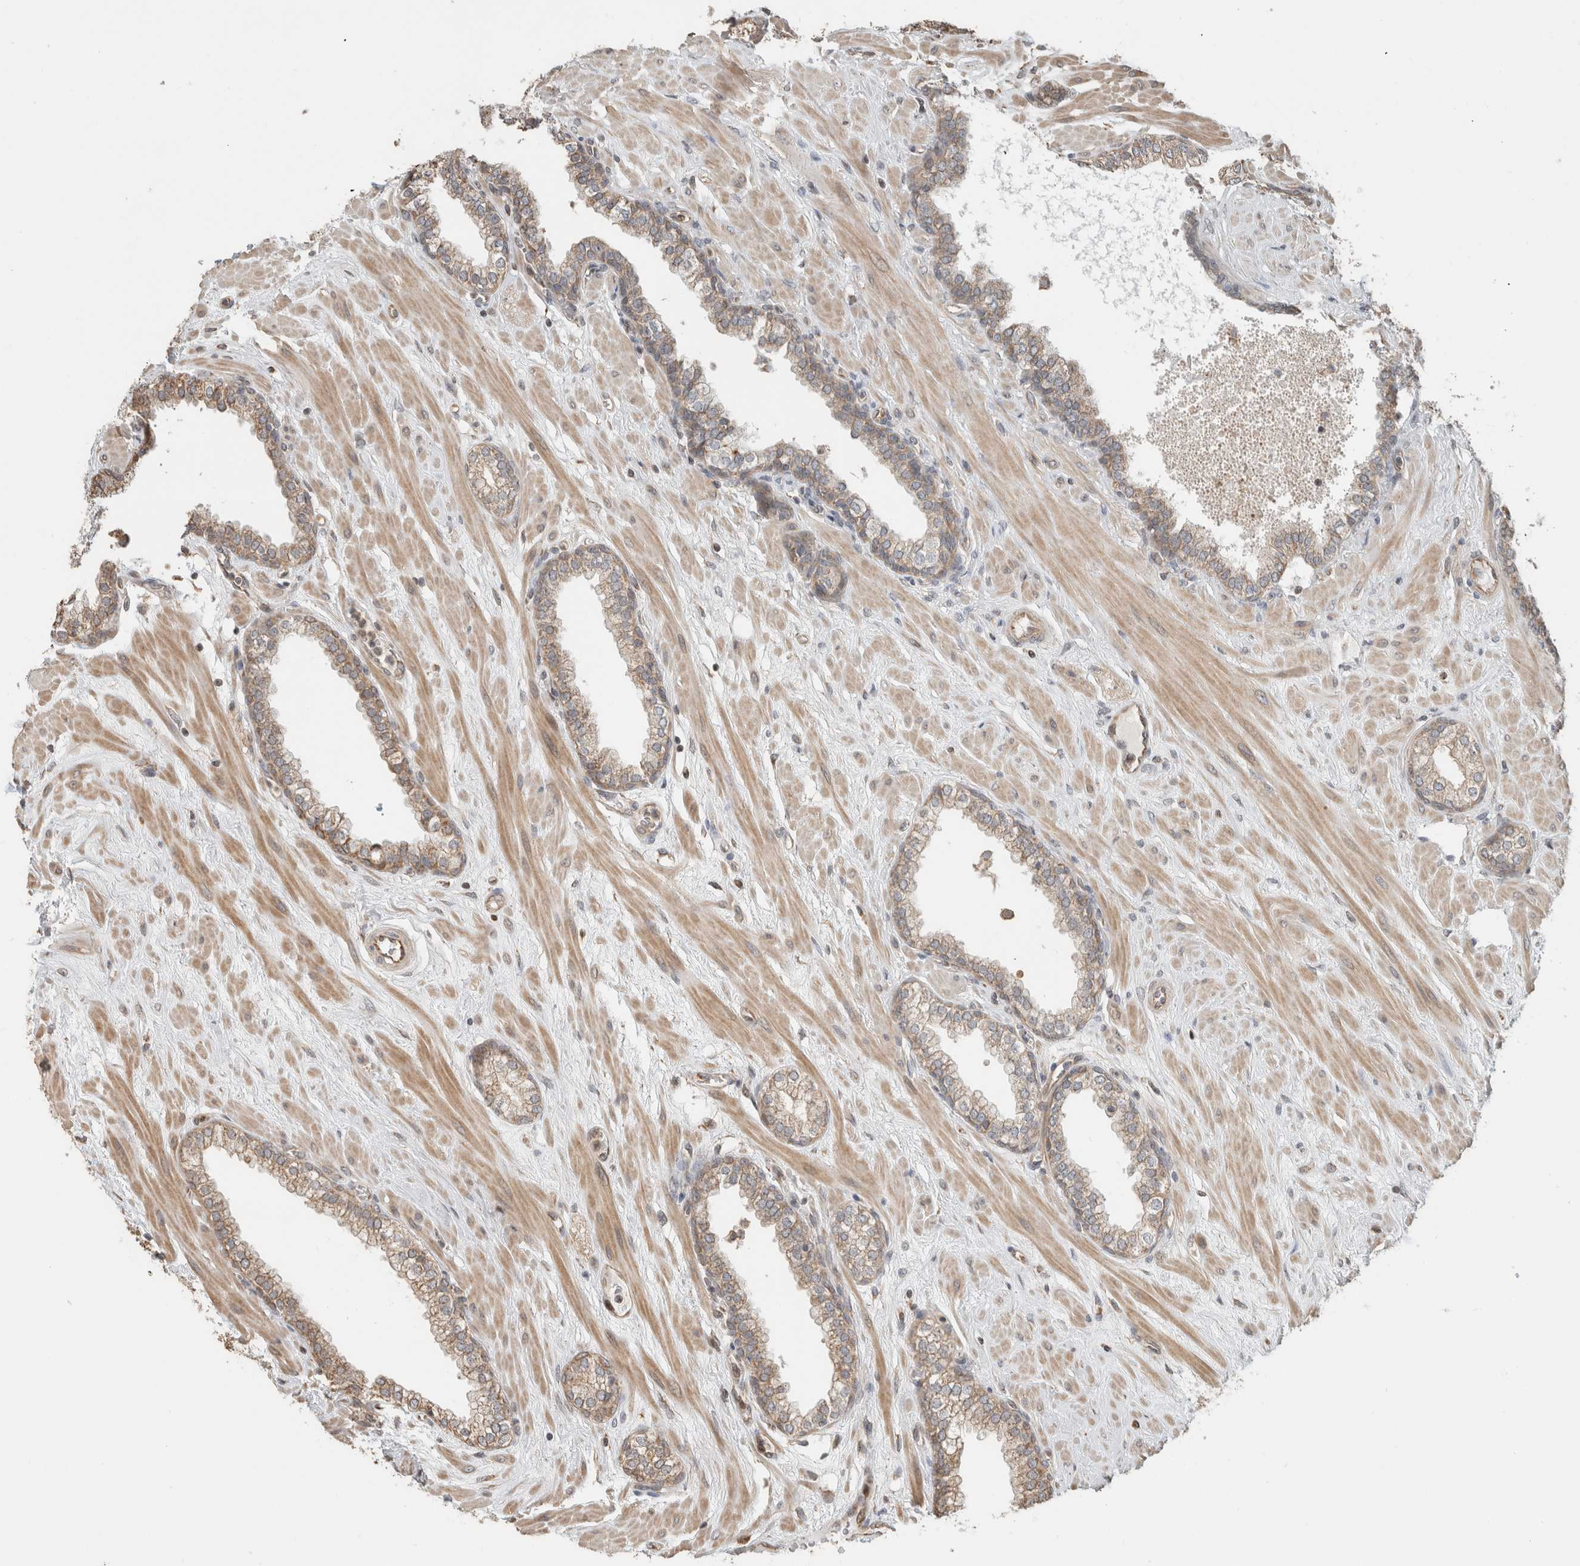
{"staining": {"intensity": "weak", "quantity": "25%-75%", "location": "cytoplasmic/membranous"}, "tissue": "prostate", "cell_type": "Glandular cells", "image_type": "normal", "snomed": [{"axis": "morphology", "description": "Normal tissue, NOS"}, {"axis": "morphology", "description": "Urothelial carcinoma, Low grade"}, {"axis": "topography", "description": "Urinary bladder"}, {"axis": "topography", "description": "Prostate"}], "caption": "High-magnification brightfield microscopy of benign prostate stained with DAB (3,3'-diaminobenzidine) (brown) and counterstained with hematoxylin (blue). glandular cells exhibit weak cytoplasmic/membranous positivity is present in approximately25%-75% of cells. (brown staining indicates protein expression, while blue staining denotes nuclei).", "gene": "GINS4", "patient": {"sex": "male", "age": 60}}